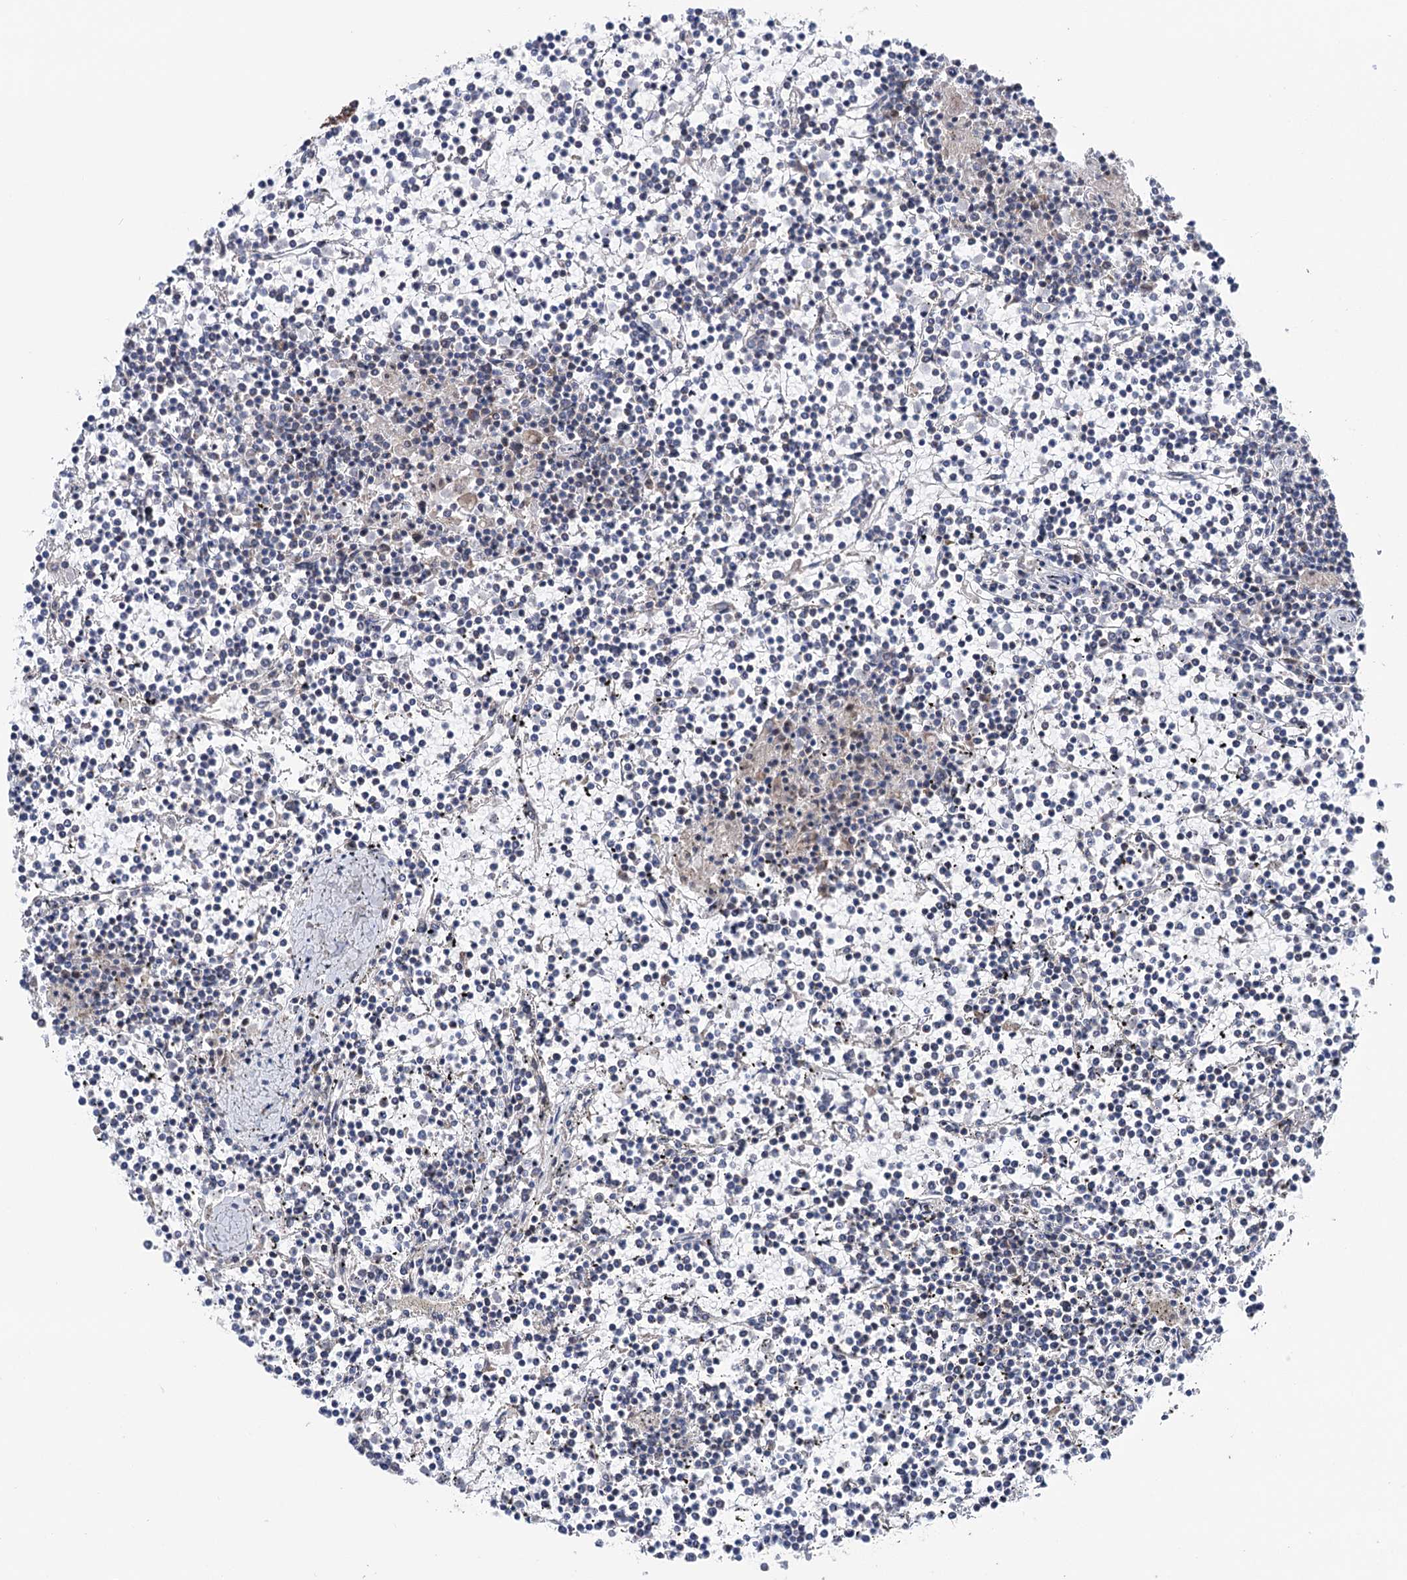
{"staining": {"intensity": "negative", "quantity": "none", "location": "none"}, "tissue": "lymphoma", "cell_type": "Tumor cells", "image_type": "cancer", "snomed": [{"axis": "morphology", "description": "Malignant lymphoma, non-Hodgkin's type, Low grade"}, {"axis": "topography", "description": "Spleen"}], "caption": "IHC photomicrograph of neoplastic tissue: human lymphoma stained with DAB exhibits no significant protein positivity in tumor cells.", "gene": "SUCLA2", "patient": {"sex": "female", "age": 19}}